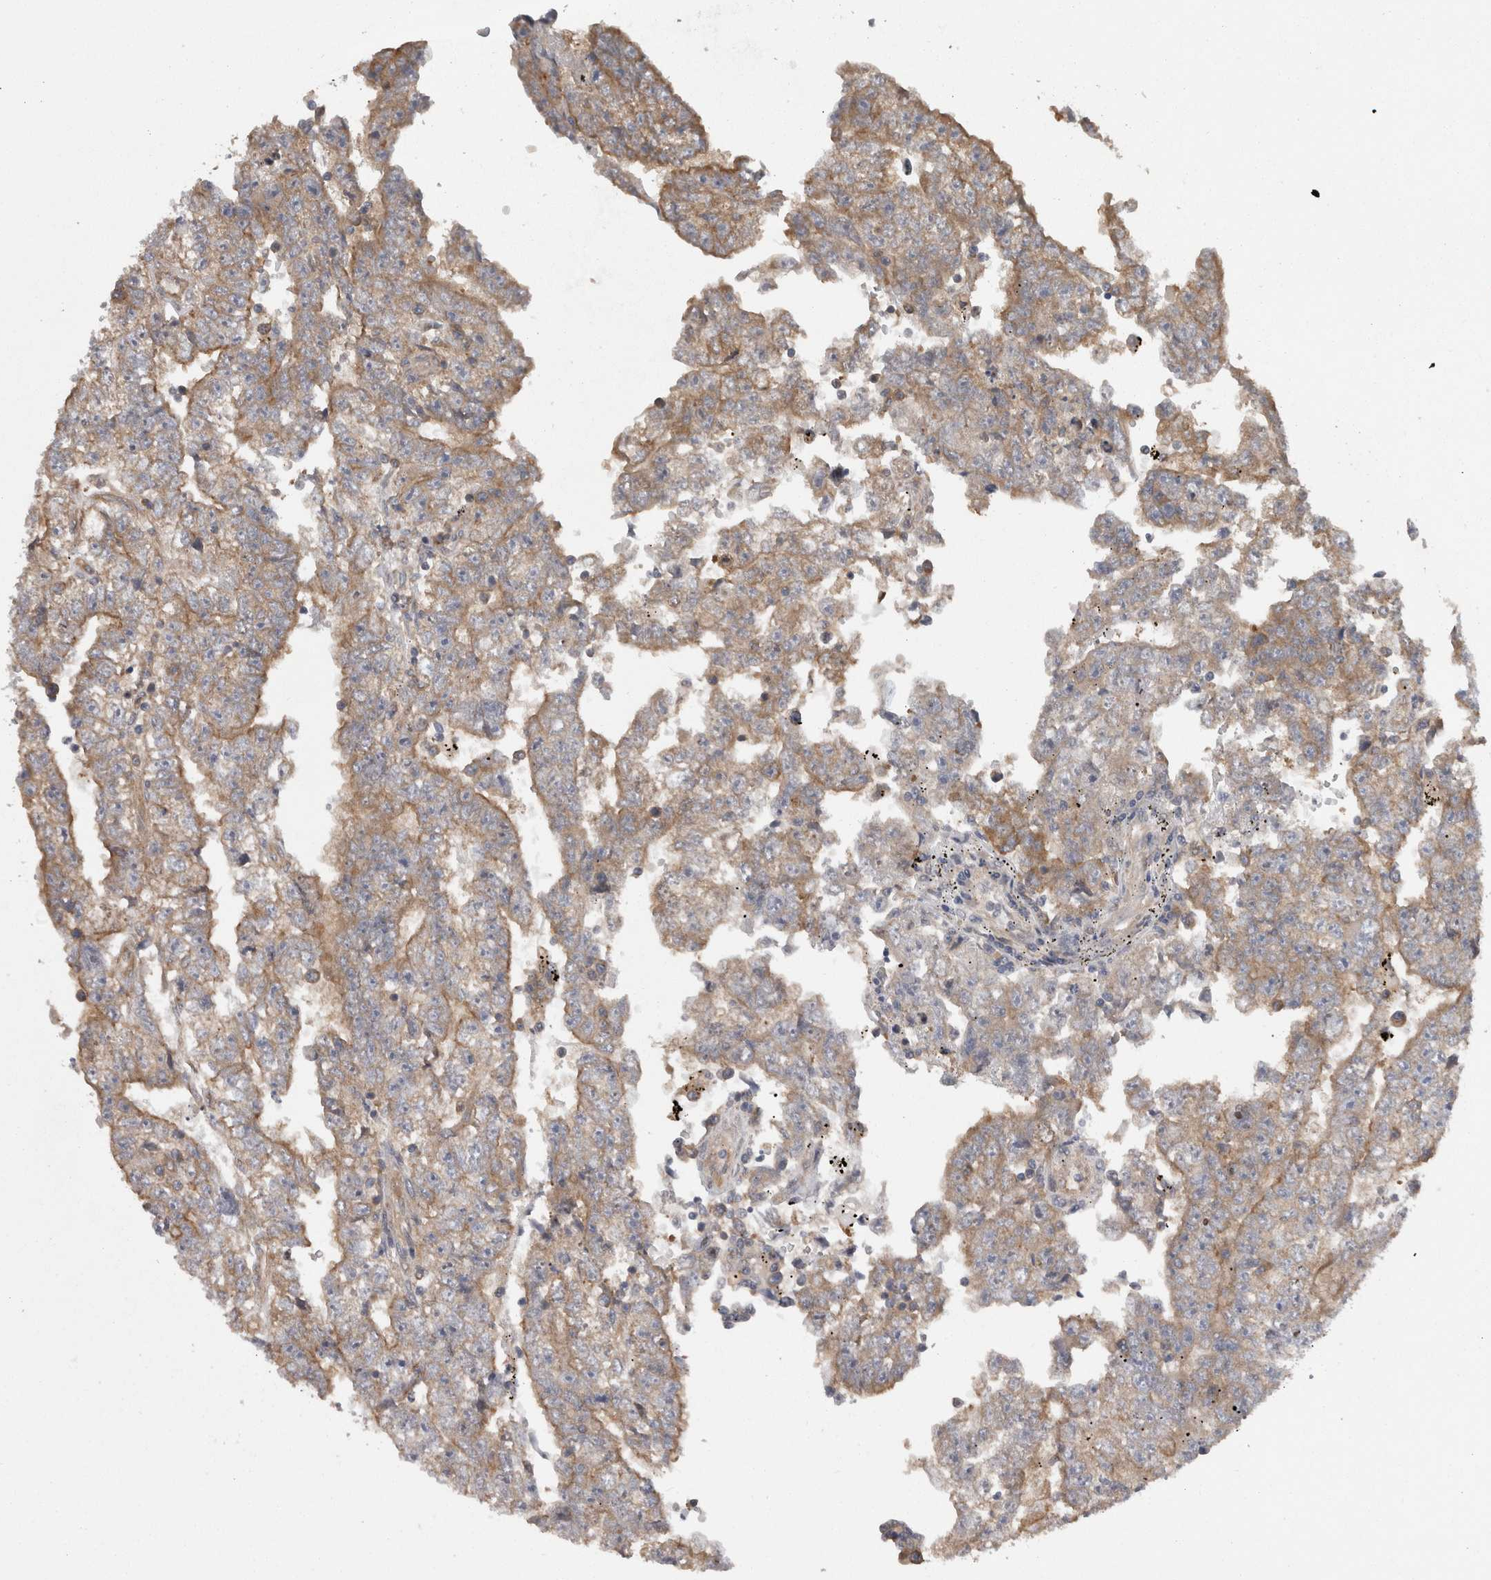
{"staining": {"intensity": "moderate", "quantity": "25%-75%", "location": "cytoplasmic/membranous"}, "tissue": "testis cancer", "cell_type": "Tumor cells", "image_type": "cancer", "snomed": [{"axis": "morphology", "description": "Carcinoma, Embryonal, NOS"}, {"axis": "topography", "description": "Testis"}], "caption": "Testis cancer stained for a protein demonstrates moderate cytoplasmic/membranous positivity in tumor cells.", "gene": "SMCR8", "patient": {"sex": "male", "age": 25}}